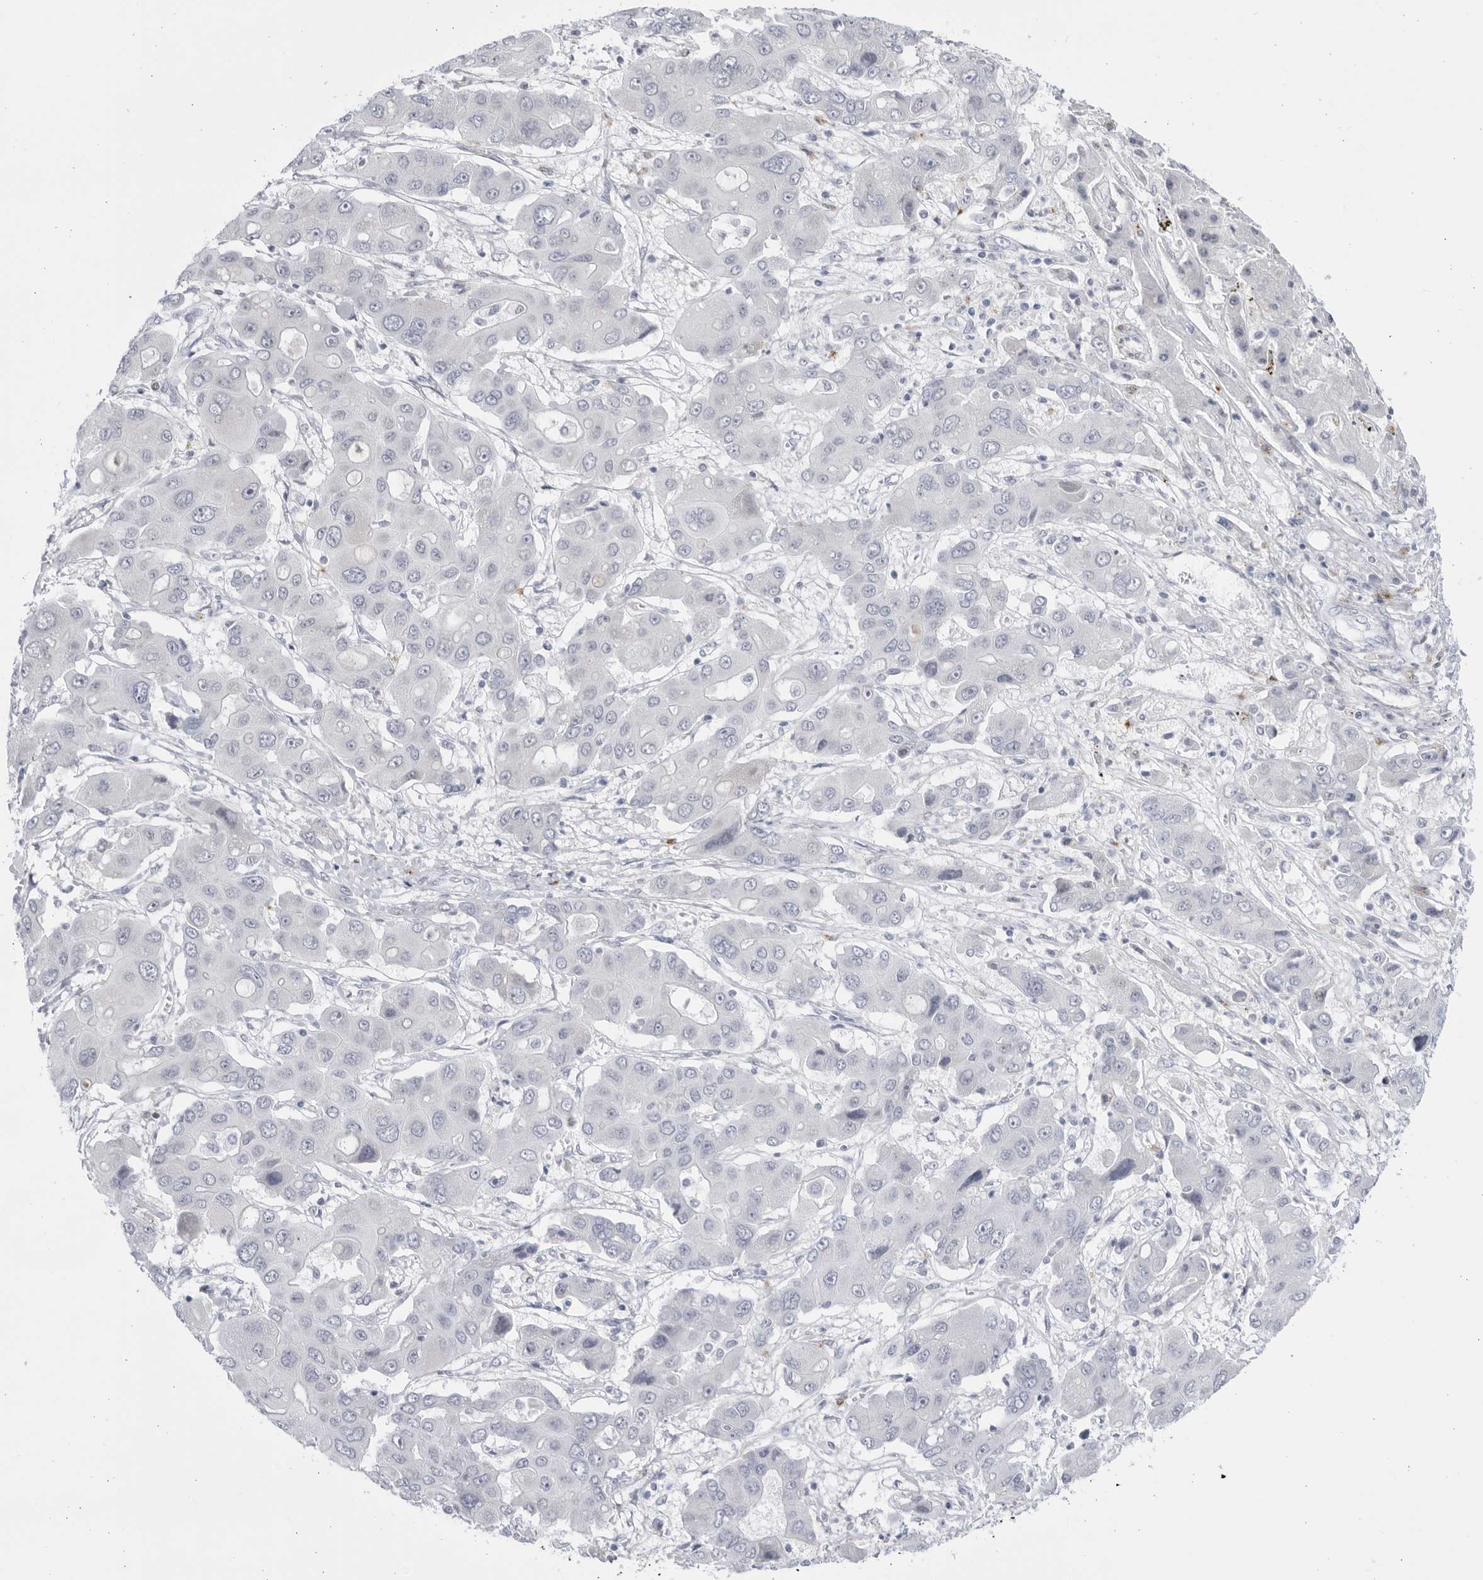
{"staining": {"intensity": "negative", "quantity": "none", "location": "none"}, "tissue": "liver cancer", "cell_type": "Tumor cells", "image_type": "cancer", "snomed": [{"axis": "morphology", "description": "Cholangiocarcinoma"}, {"axis": "topography", "description": "Liver"}], "caption": "Tumor cells are negative for protein expression in human liver cholangiocarcinoma.", "gene": "CCDC181", "patient": {"sex": "male", "age": 67}}